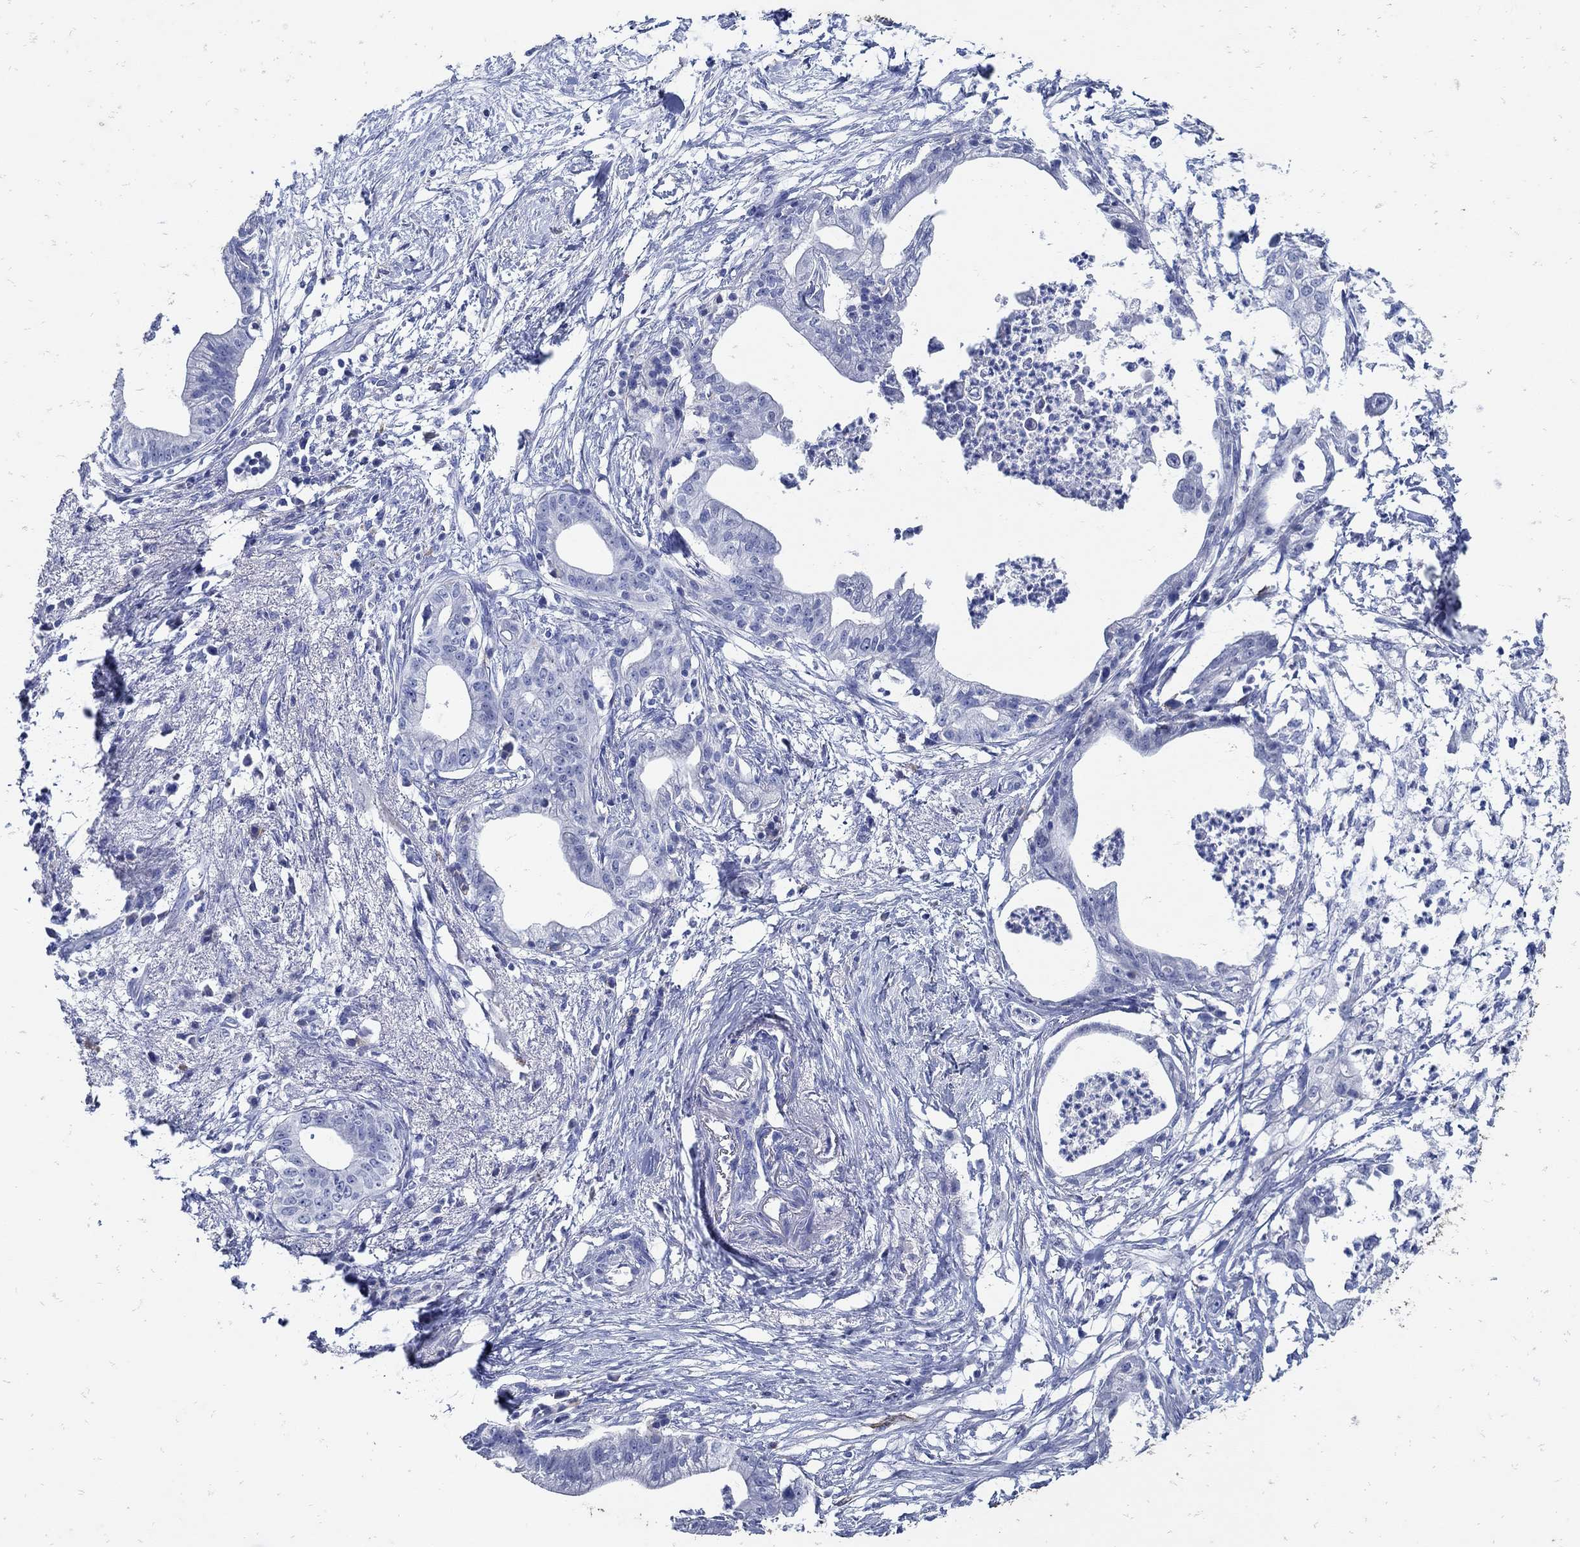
{"staining": {"intensity": "negative", "quantity": "none", "location": "none"}, "tissue": "pancreatic cancer", "cell_type": "Tumor cells", "image_type": "cancer", "snomed": [{"axis": "morphology", "description": "Normal tissue, NOS"}, {"axis": "morphology", "description": "Adenocarcinoma, NOS"}, {"axis": "topography", "description": "Pancreas"}], "caption": "Tumor cells are negative for brown protein staining in pancreatic cancer.", "gene": "NOS1", "patient": {"sex": "female", "age": 58}}